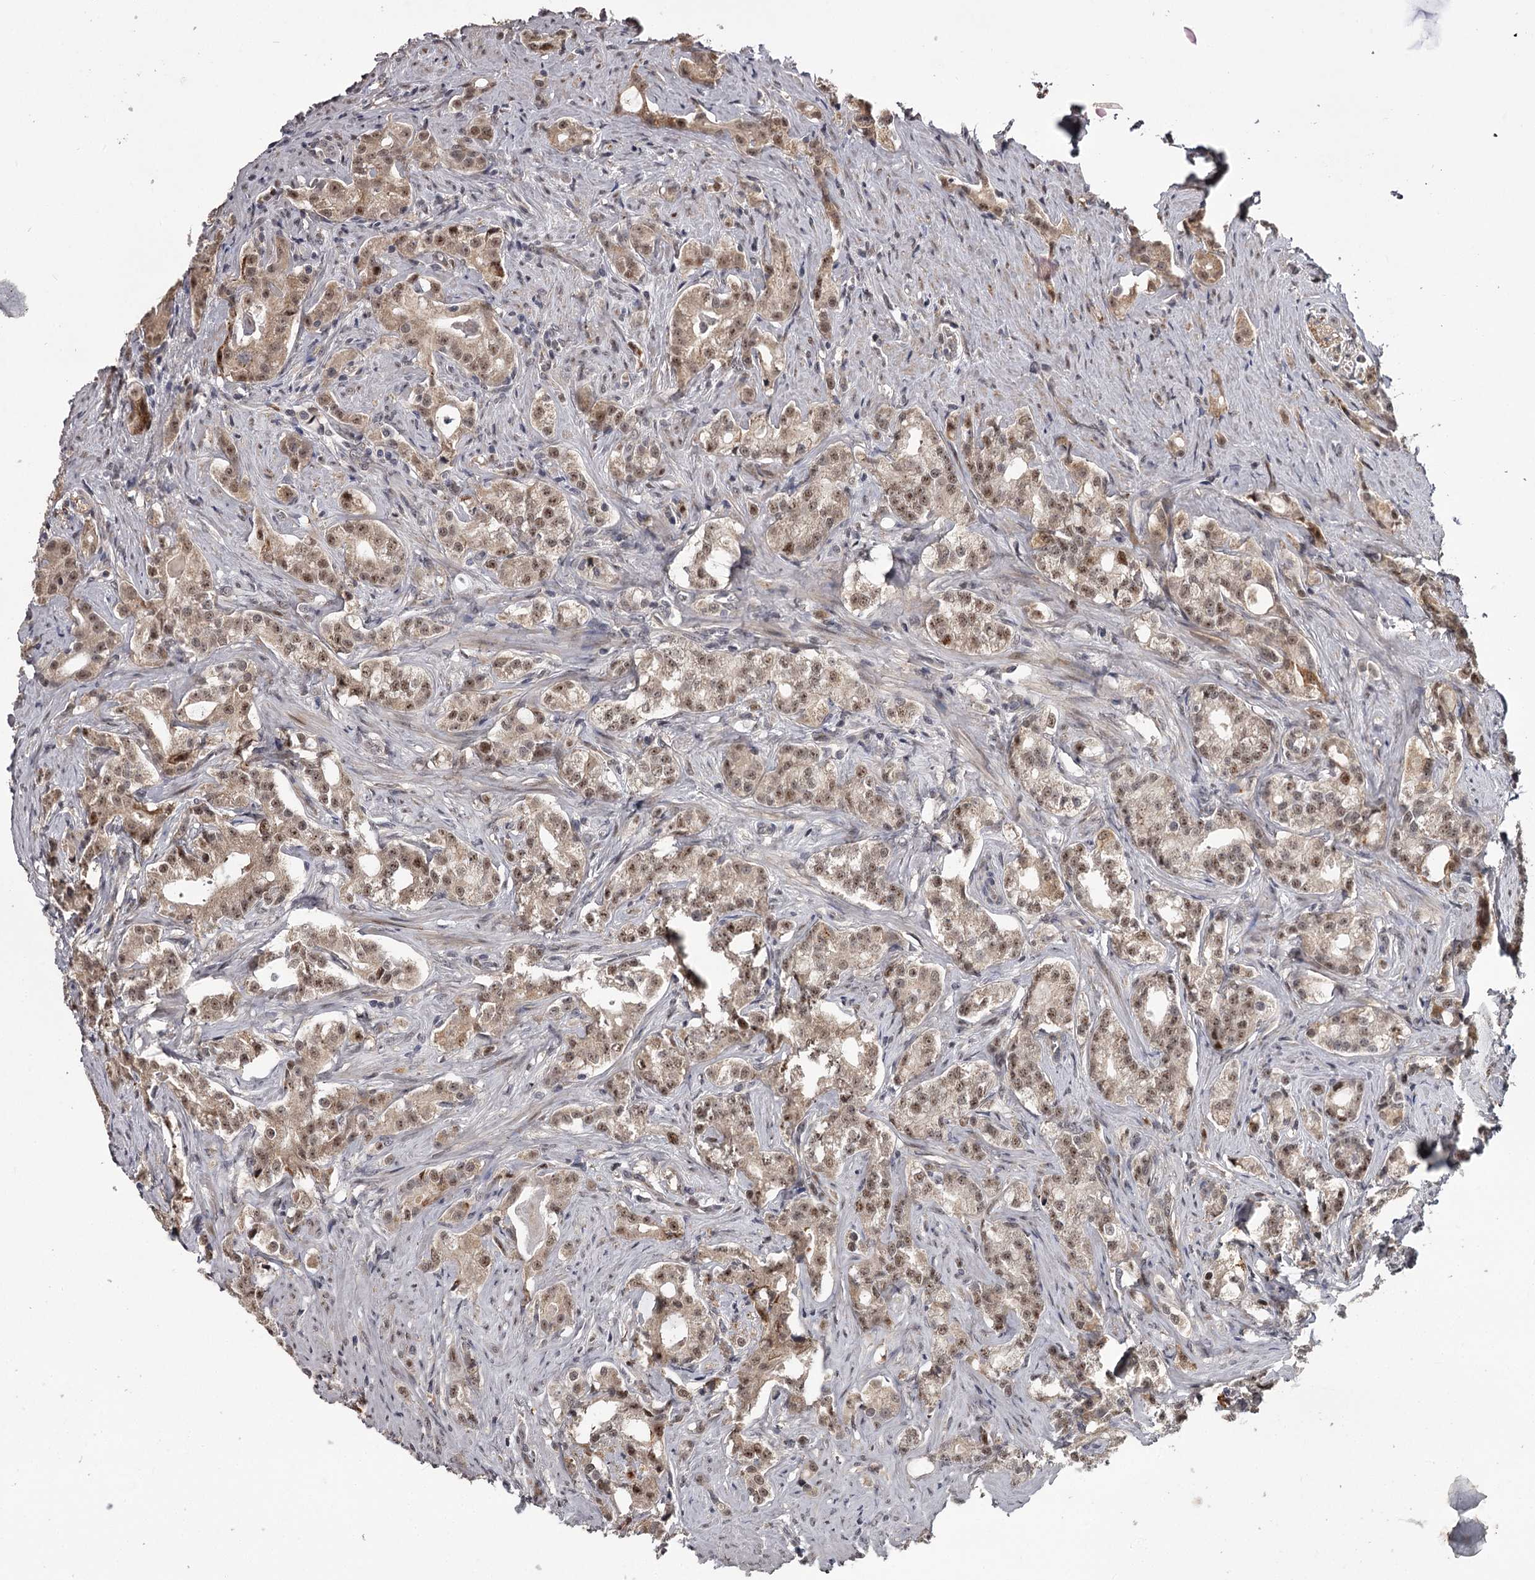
{"staining": {"intensity": "weak", "quantity": ">75%", "location": "cytoplasmic/membranous,nuclear"}, "tissue": "prostate cancer", "cell_type": "Tumor cells", "image_type": "cancer", "snomed": [{"axis": "morphology", "description": "Adenocarcinoma, Low grade"}, {"axis": "topography", "description": "Prostate"}], "caption": "This micrograph displays adenocarcinoma (low-grade) (prostate) stained with immunohistochemistry (IHC) to label a protein in brown. The cytoplasmic/membranous and nuclear of tumor cells show weak positivity for the protein. Nuclei are counter-stained blue.", "gene": "RNF44", "patient": {"sex": "male", "age": 71}}